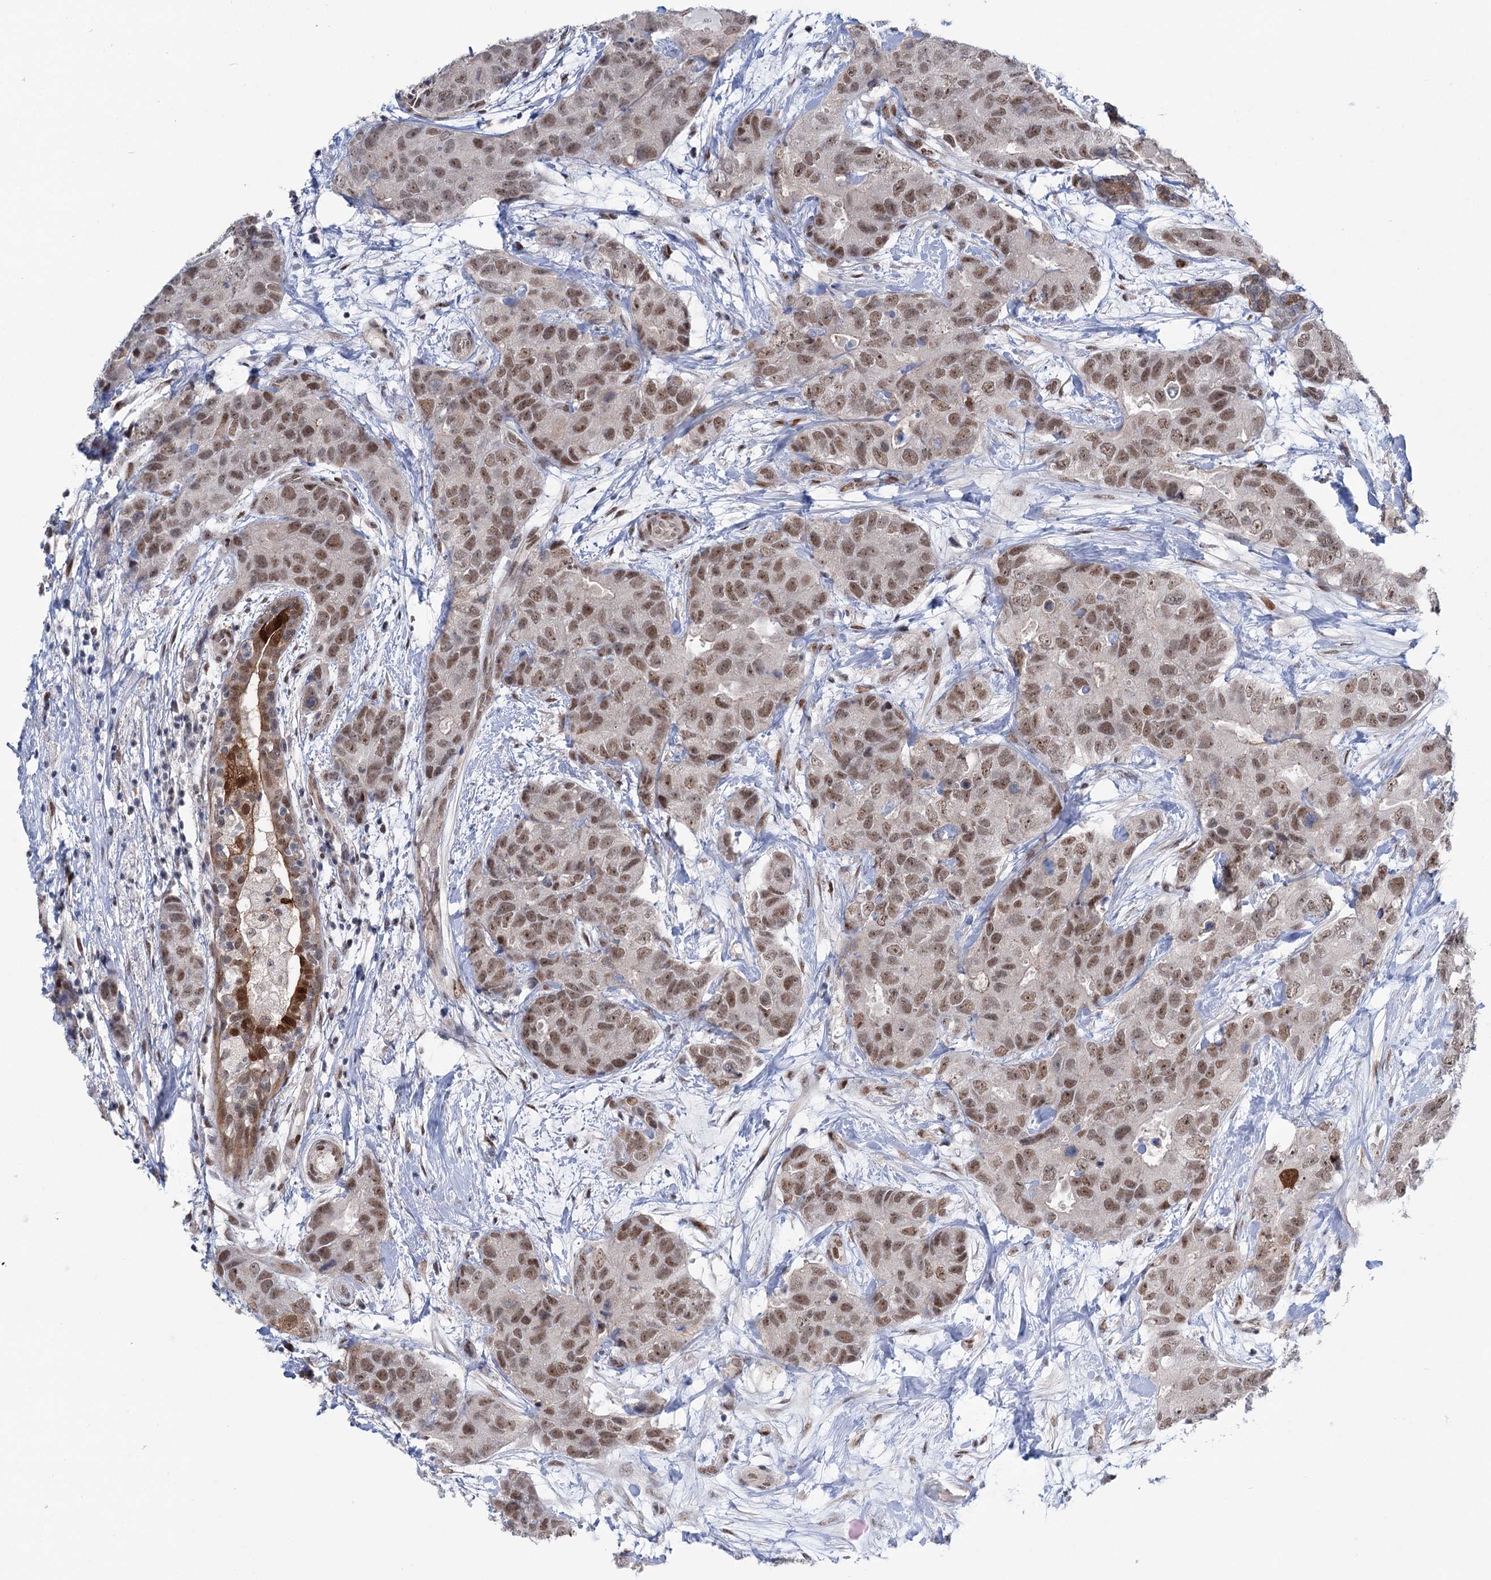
{"staining": {"intensity": "moderate", "quantity": ">75%", "location": "nuclear"}, "tissue": "breast cancer", "cell_type": "Tumor cells", "image_type": "cancer", "snomed": [{"axis": "morphology", "description": "Duct carcinoma"}, {"axis": "topography", "description": "Breast"}], "caption": "A histopathology image of human breast cancer stained for a protein shows moderate nuclear brown staining in tumor cells. The protein of interest is stained brown, and the nuclei are stained in blue (DAB (3,3'-diaminobenzidine) IHC with brightfield microscopy, high magnification).", "gene": "FAM53A", "patient": {"sex": "female", "age": 62}}